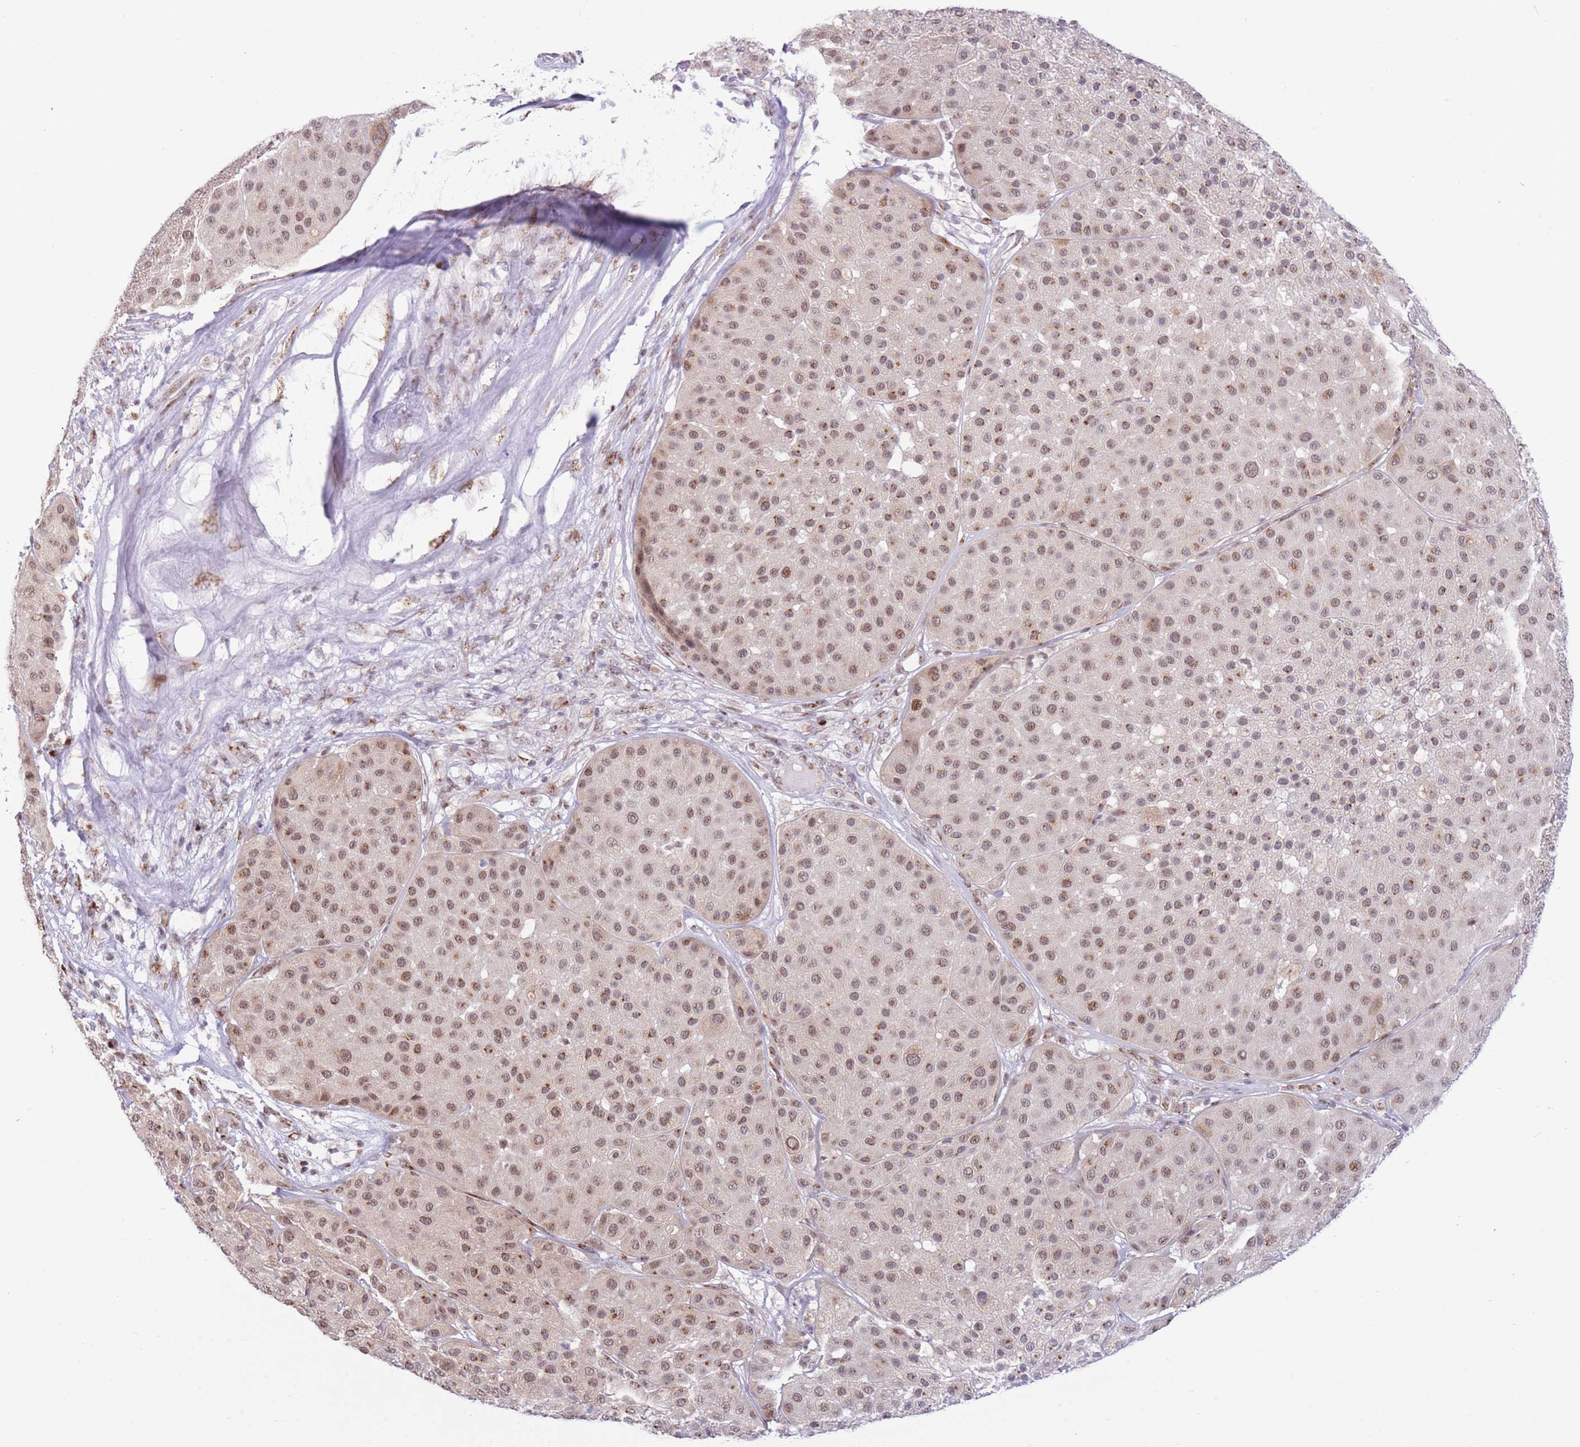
{"staining": {"intensity": "moderate", "quantity": "25%-75%", "location": "cytoplasmic/membranous,nuclear"}, "tissue": "melanoma", "cell_type": "Tumor cells", "image_type": "cancer", "snomed": [{"axis": "morphology", "description": "Malignant melanoma, Metastatic site"}, {"axis": "topography", "description": "Smooth muscle"}], "caption": "DAB (3,3'-diaminobenzidine) immunohistochemical staining of human melanoma reveals moderate cytoplasmic/membranous and nuclear protein staining in approximately 25%-75% of tumor cells.", "gene": "INO80C", "patient": {"sex": "male", "age": 41}}